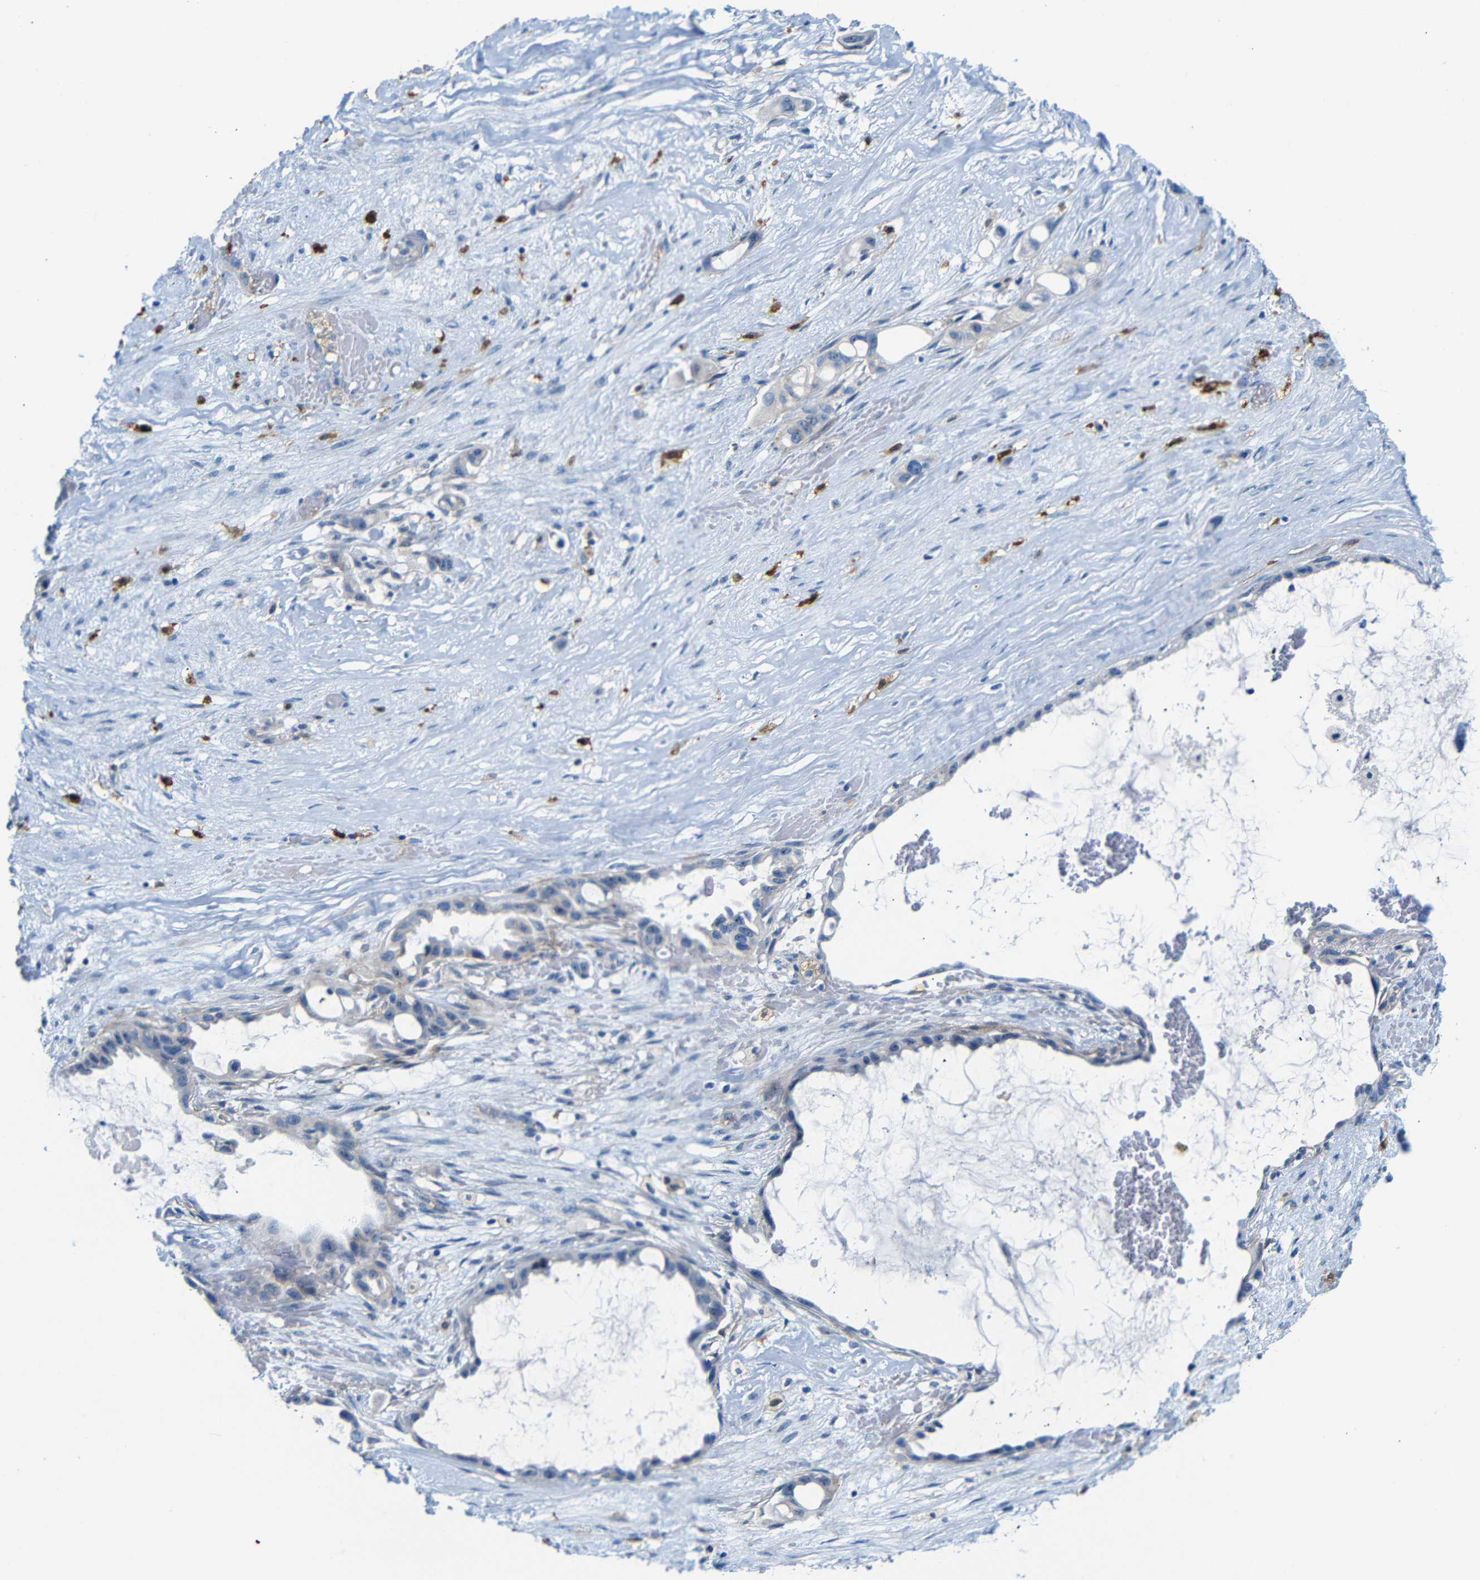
{"staining": {"intensity": "moderate", "quantity": "<25%", "location": "nuclear"}, "tissue": "liver cancer", "cell_type": "Tumor cells", "image_type": "cancer", "snomed": [{"axis": "morphology", "description": "Cholangiocarcinoma"}, {"axis": "topography", "description": "Liver"}], "caption": "Liver cholangiocarcinoma was stained to show a protein in brown. There is low levels of moderate nuclear positivity in about <25% of tumor cells. Using DAB (3,3'-diaminobenzidine) (brown) and hematoxylin (blue) stains, captured at high magnification using brightfield microscopy.", "gene": "C1orf210", "patient": {"sex": "female", "age": 65}}